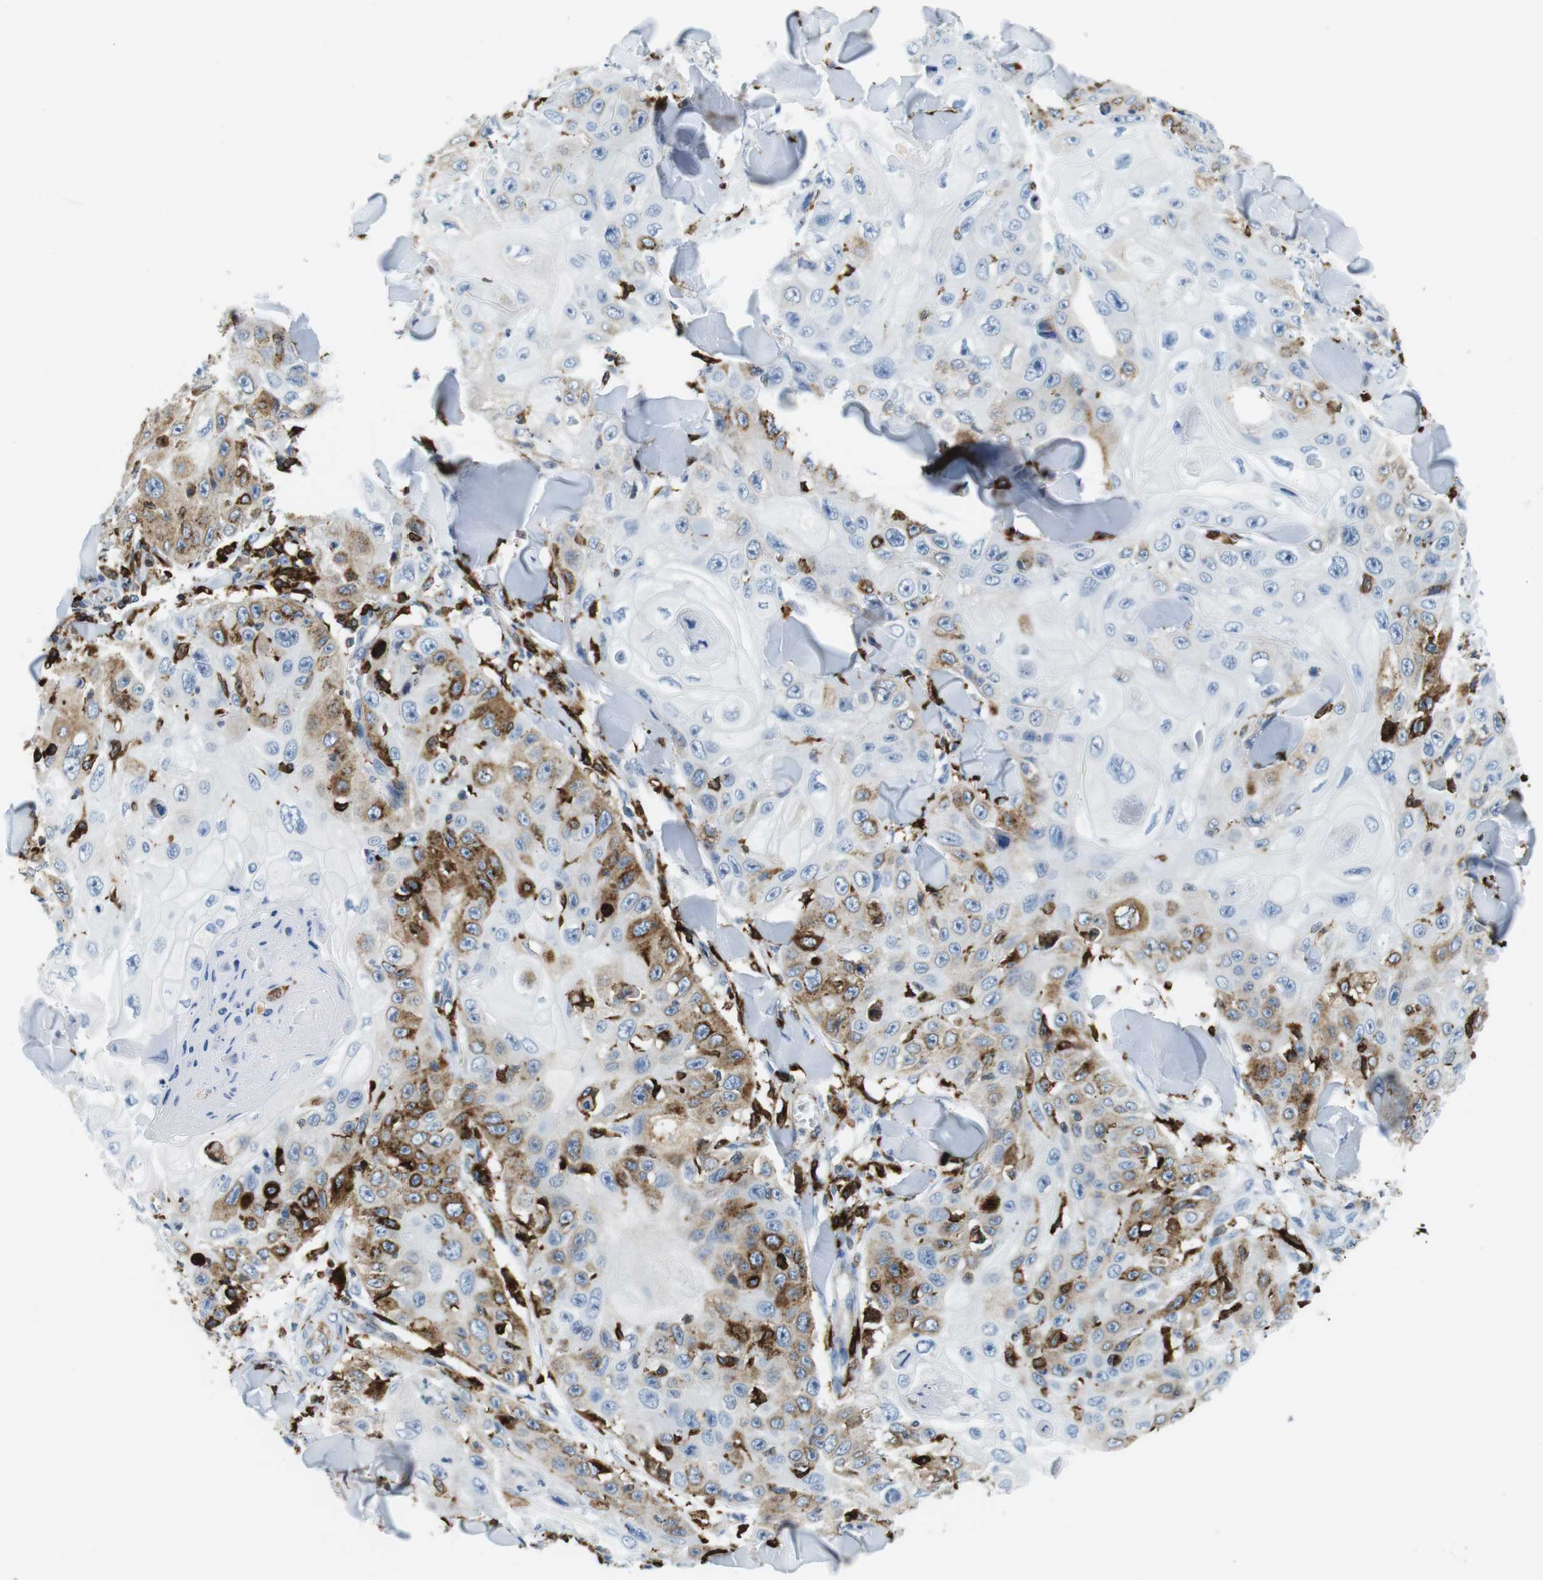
{"staining": {"intensity": "moderate", "quantity": "<25%", "location": "cytoplasmic/membranous"}, "tissue": "skin cancer", "cell_type": "Tumor cells", "image_type": "cancer", "snomed": [{"axis": "morphology", "description": "Squamous cell carcinoma, NOS"}, {"axis": "topography", "description": "Skin"}], "caption": "Squamous cell carcinoma (skin) tissue reveals moderate cytoplasmic/membranous staining in approximately <25% of tumor cells, visualized by immunohistochemistry.", "gene": "CIITA", "patient": {"sex": "male", "age": 86}}